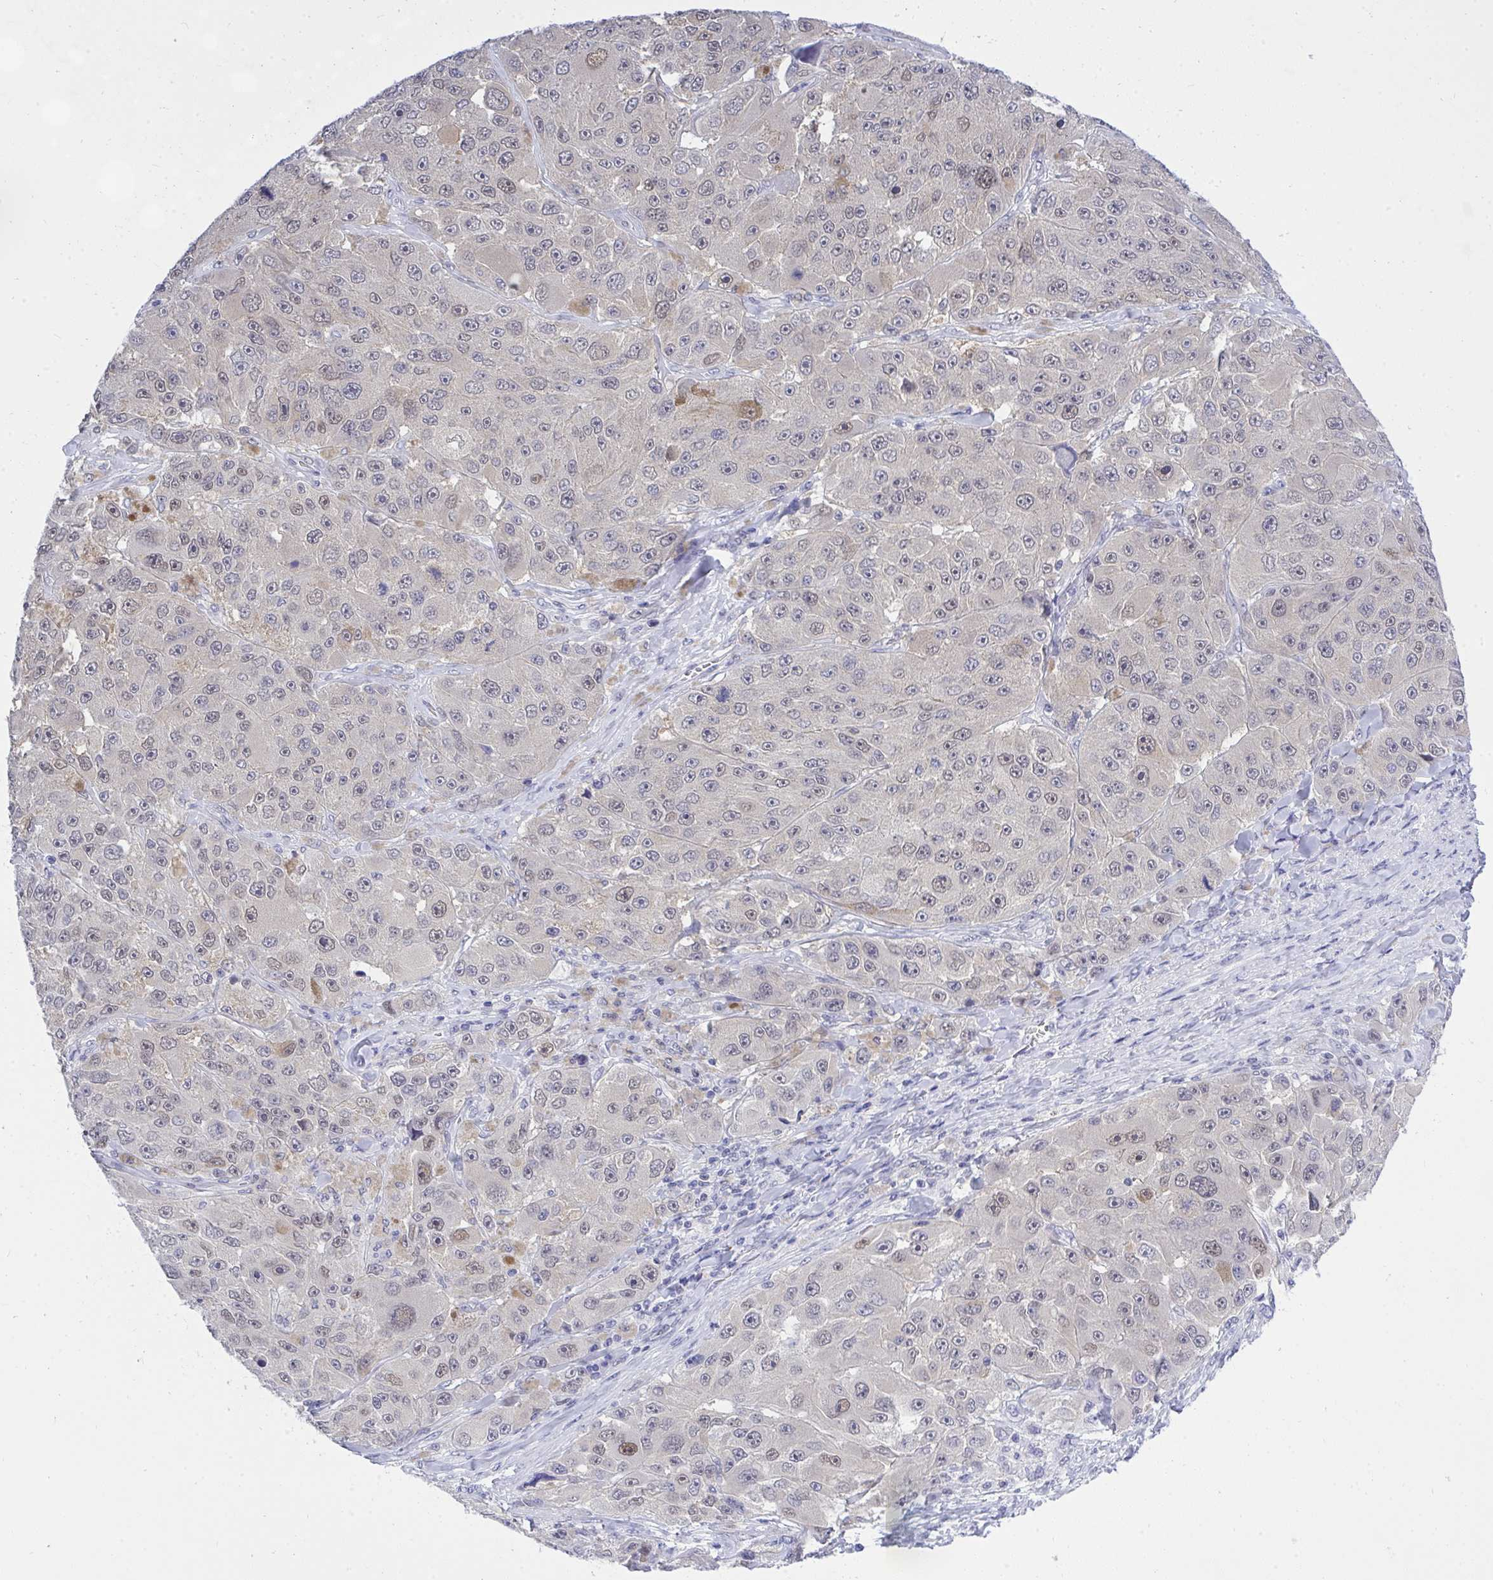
{"staining": {"intensity": "moderate", "quantity": "<25%", "location": "nuclear"}, "tissue": "melanoma", "cell_type": "Tumor cells", "image_type": "cancer", "snomed": [{"axis": "morphology", "description": "Malignant melanoma, Metastatic site"}, {"axis": "topography", "description": "Lymph node"}], "caption": "Immunohistochemical staining of human melanoma shows moderate nuclear protein positivity in about <25% of tumor cells.", "gene": "THOP1", "patient": {"sex": "male", "age": 62}}